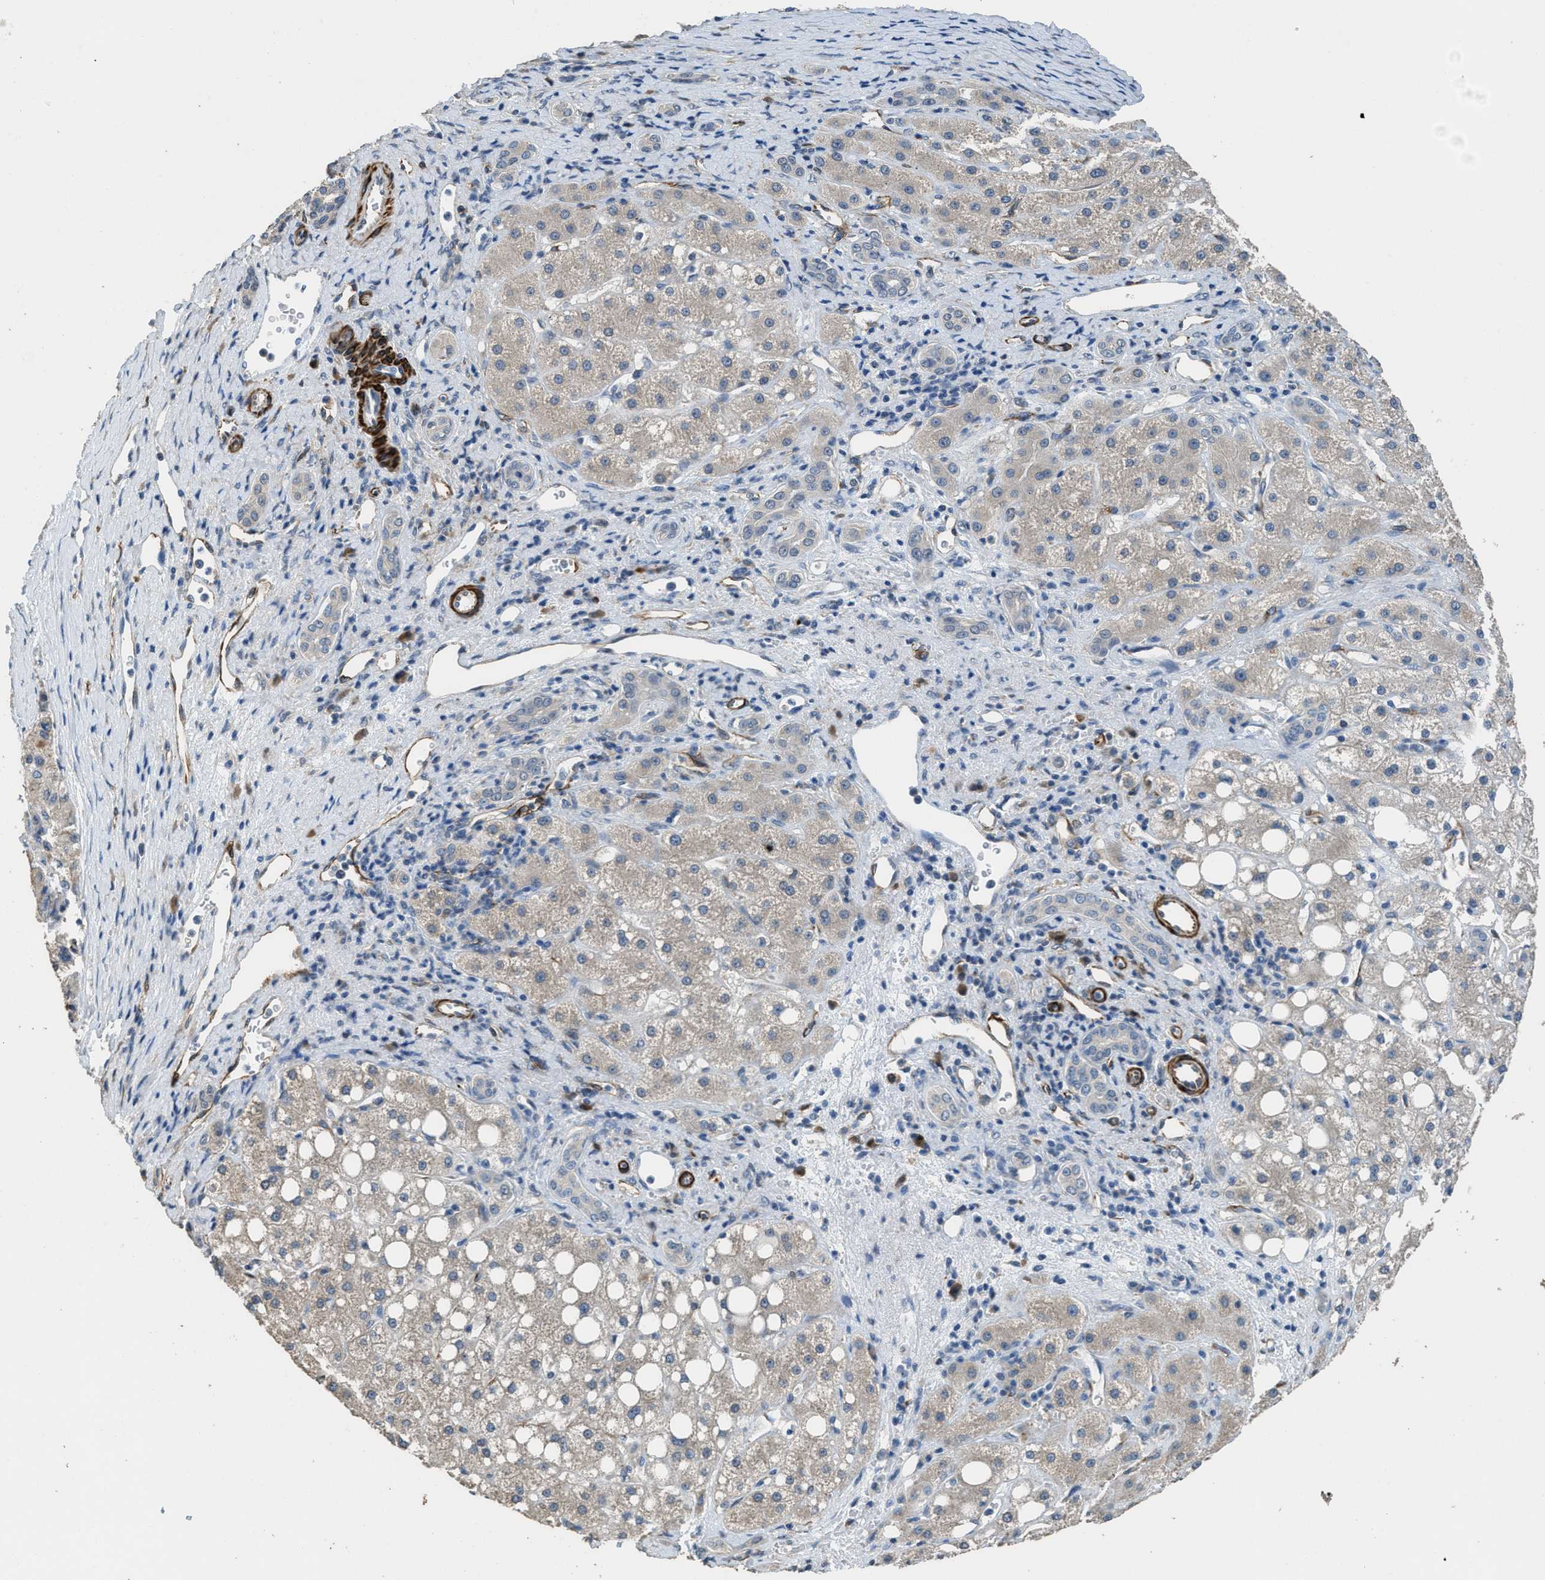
{"staining": {"intensity": "weak", "quantity": "<25%", "location": "cytoplasmic/membranous"}, "tissue": "liver cancer", "cell_type": "Tumor cells", "image_type": "cancer", "snomed": [{"axis": "morphology", "description": "Carcinoma, Hepatocellular, NOS"}, {"axis": "topography", "description": "Liver"}], "caption": "Tumor cells show no significant protein positivity in liver cancer.", "gene": "SYNM", "patient": {"sex": "male", "age": 80}}